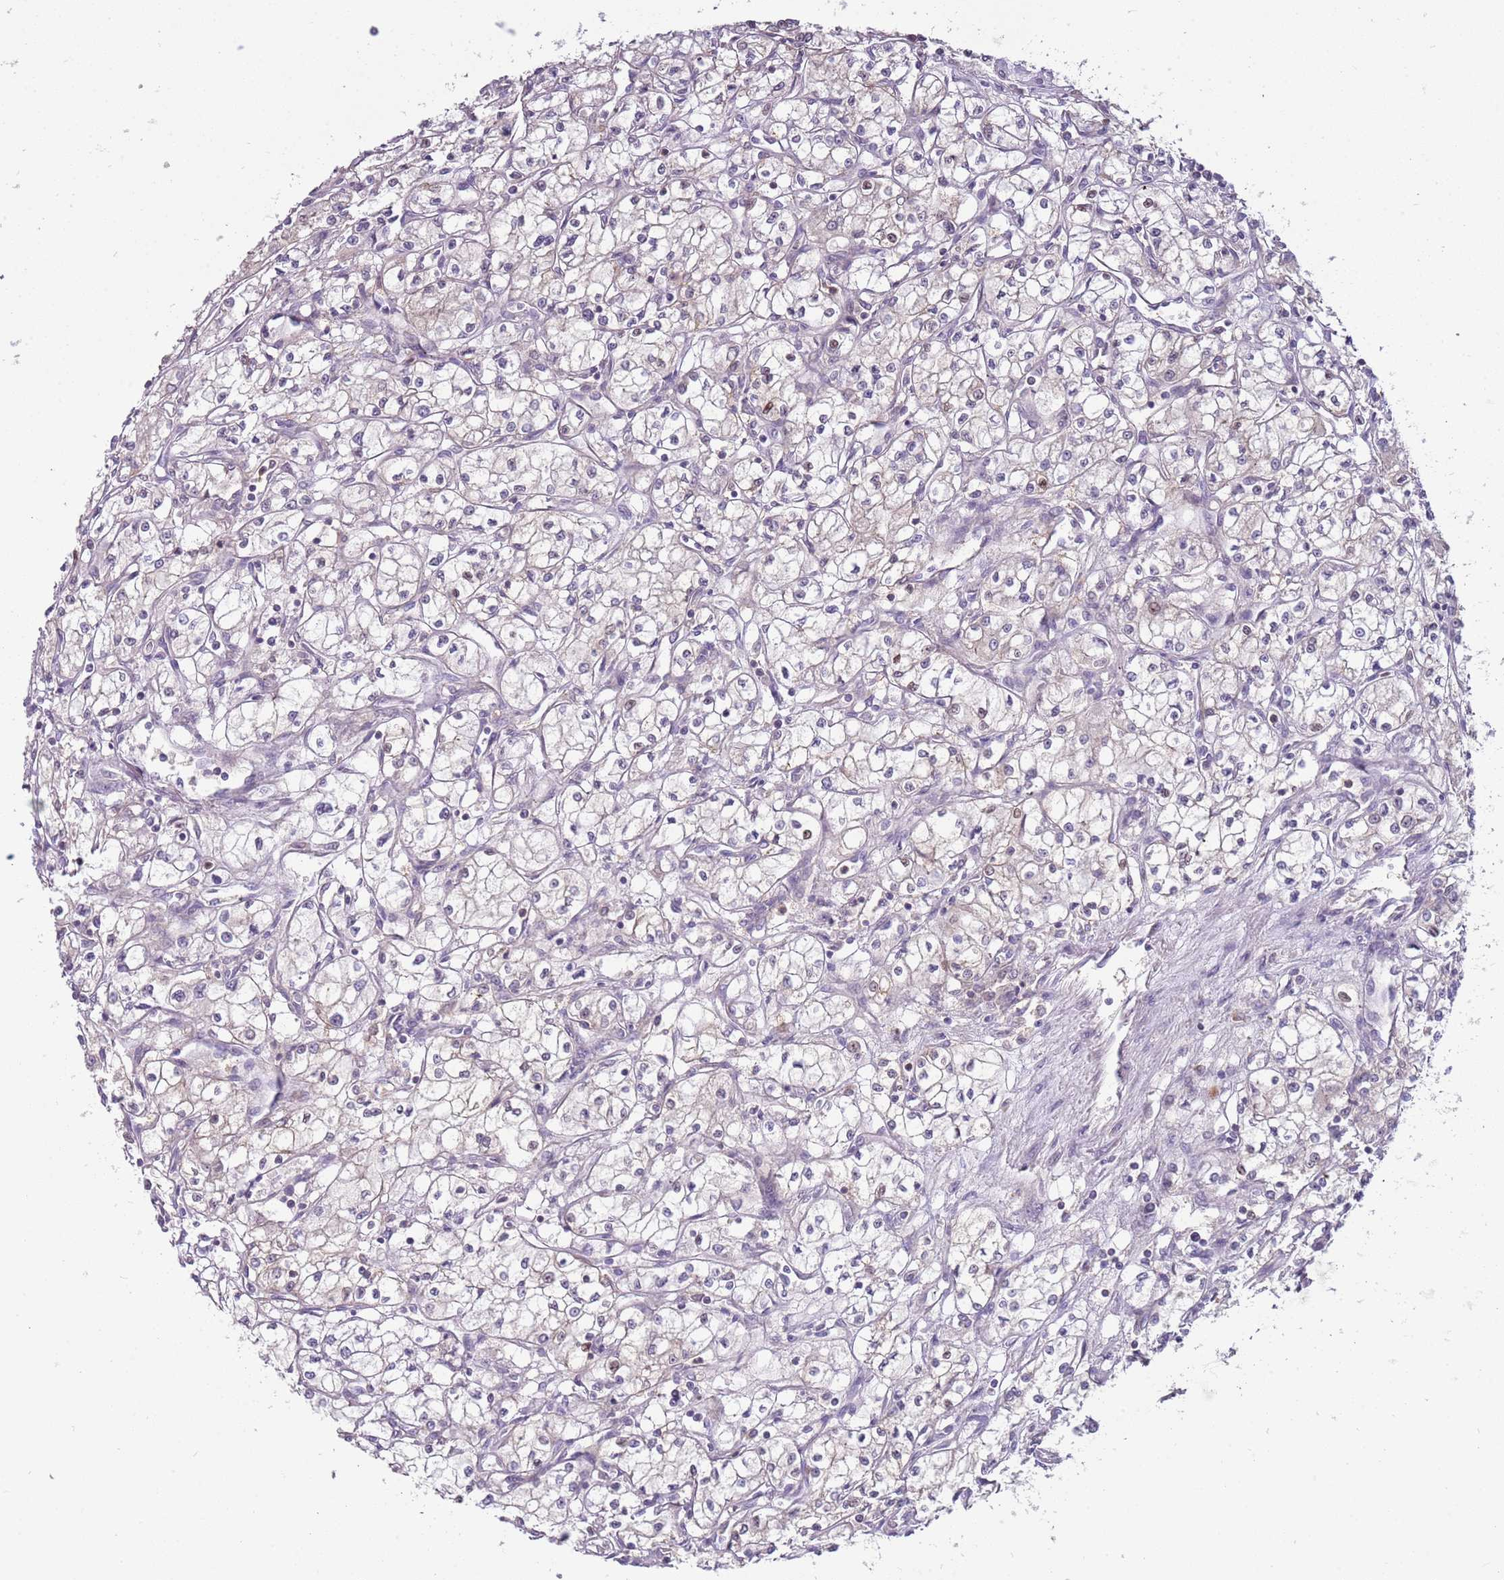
{"staining": {"intensity": "negative", "quantity": "none", "location": "none"}, "tissue": "renal cancer", "cell_type": "Tumor cells", "image_type": "cancer", "snomed": [{"axis": "morphology", "description": "Adenocarcinoma, NOS"}, {"axis": "topography", "description": "Kidney"}], "caption": "This is an immunohistochemistry photomicrograph of renal adenocarcinoma. There is no expression in tumor cells.", "gene": "ARHGAP5", "patient": {"sex": "male", "age": 59}}